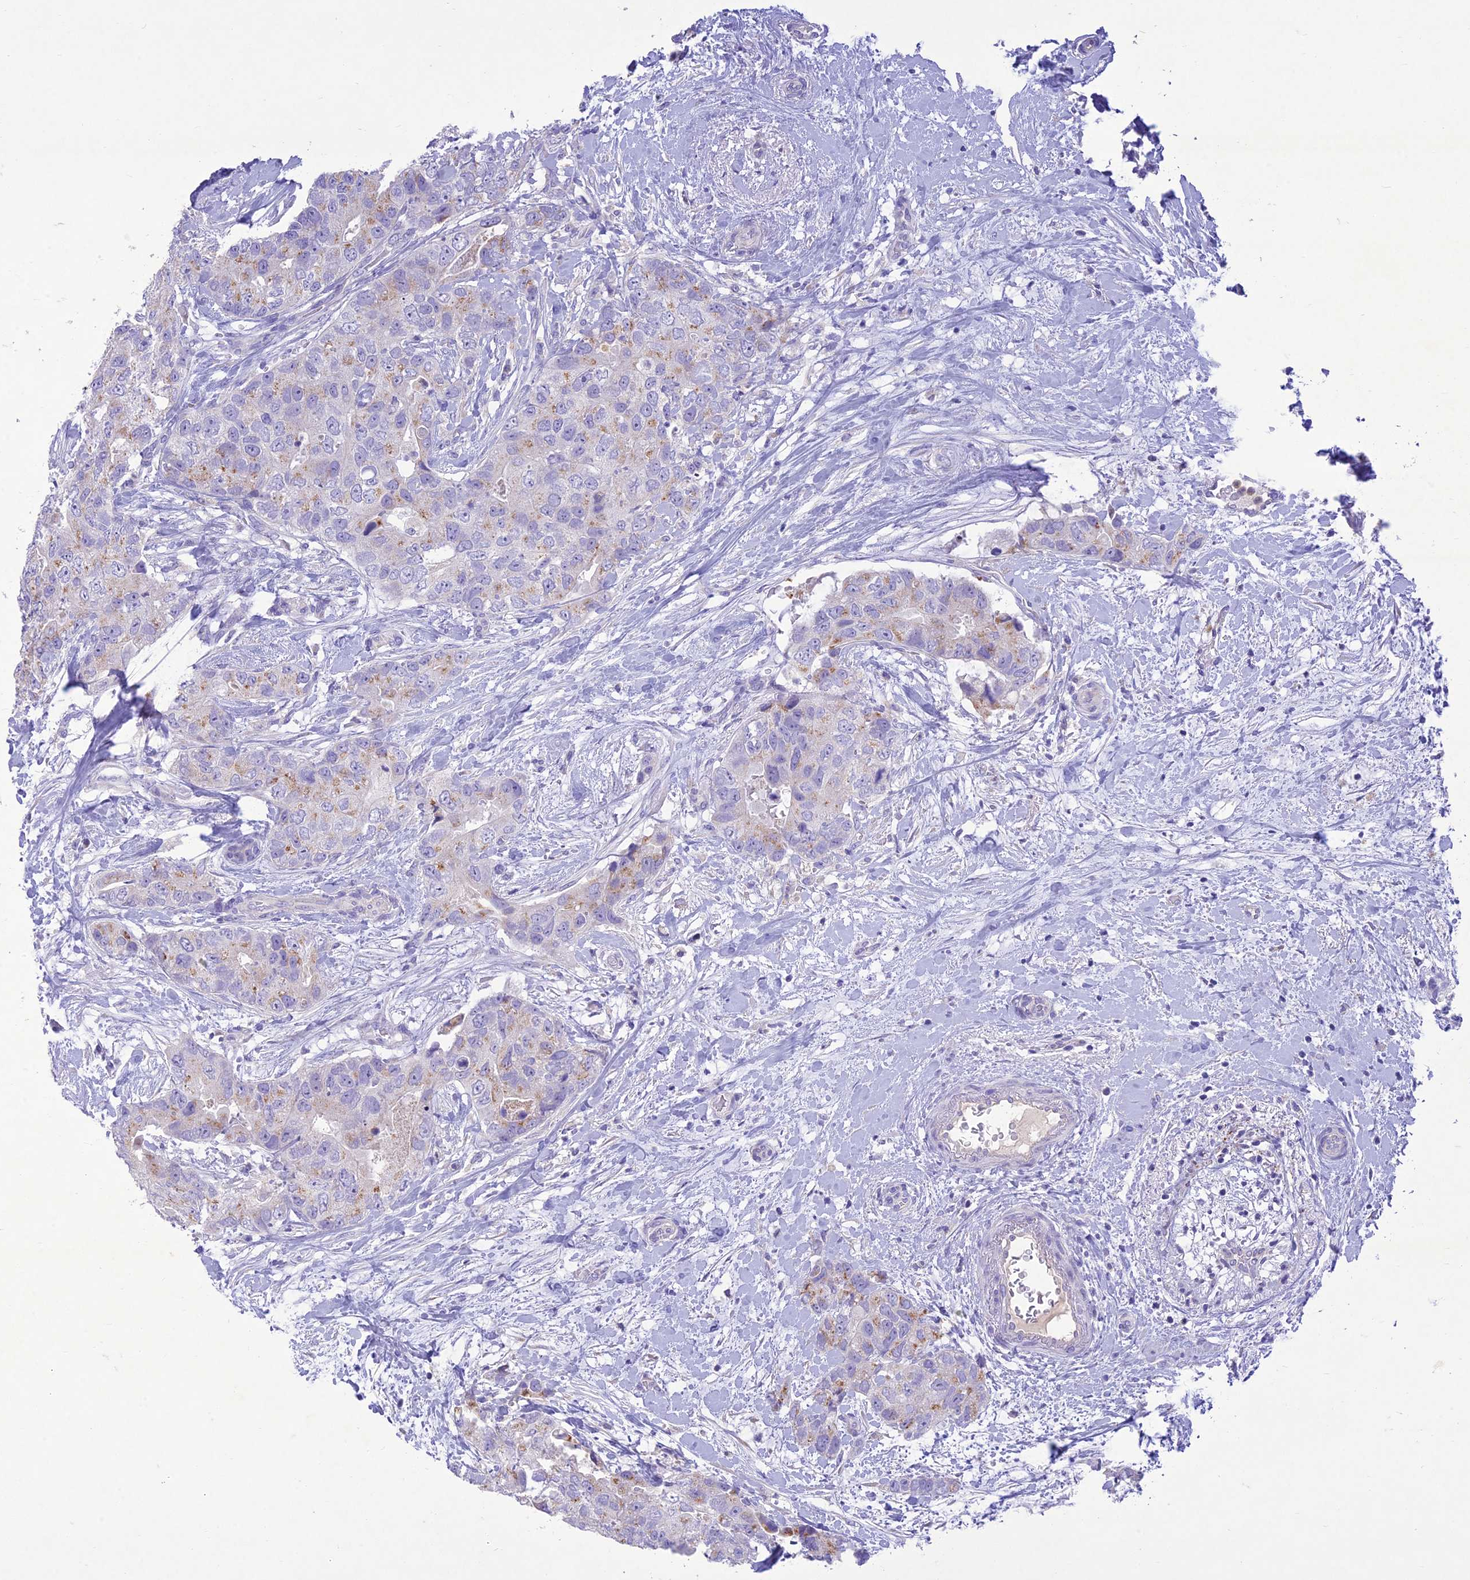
{"staining": {"intensity": "weak", "quantity": "25%-75%", "location": "cytoplasmic/membranous"}, "tissue": "breast cancer", "cell_type": "Tumor cells", "image_type": "cancer", "snomed": [{"axis": "morphology", "description": "Duct carcinoma"}, {"axis": "topography", "description": "Breast"}], "caption": "This histopathology image shows immunohistochemistry staining of human breast cancer, with low weak cytoplasmic/membranous positivity in approximately 25%-75% of tumor cells.", "gene": "SLC13A5", "patient": {"sex": "female", "age": 62}}